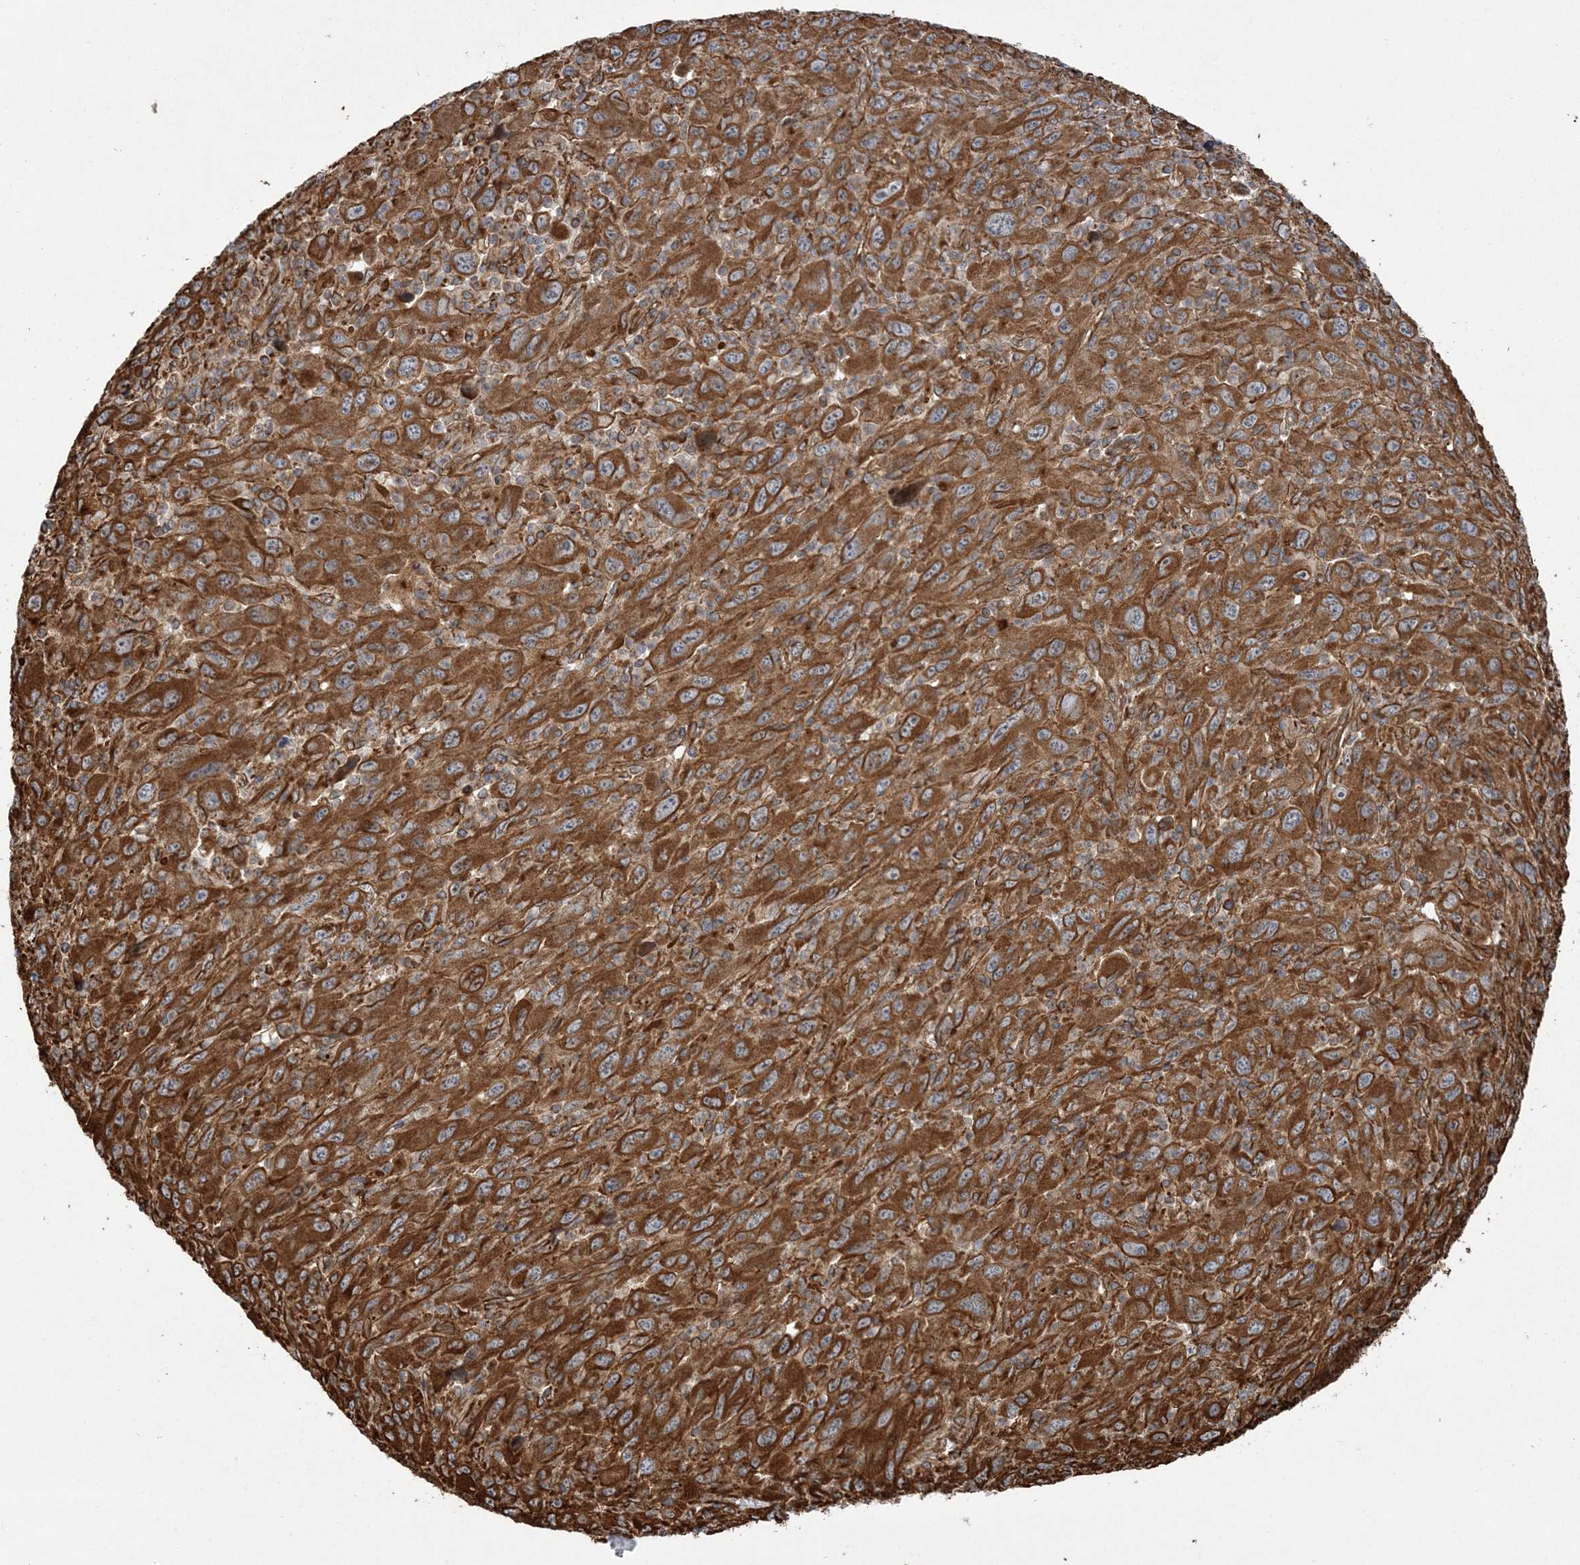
{"staining": {"intensity": "strong", "quantity": ">75%", "location": "cytoplasmic/membranous"}, "tissue": "melanoma", "cell_type": "Tumor cells", "image_type": "cancer", "snomed": [{"axis": "morphology", "description": "Malignant melanoma, Metastatic site"}, {"axis": "topography", "description": "Skin"}], "caption": "Immunohistochemistry staining of melanoma, which exhibits high levels of strong cytoplasmic/membranous expression in approximately >75% of tumor cells indicating strong cytoplasmic/membranous protein positivity. The staining was performed using DAB (3,3'-diaminobenzidine) (brown) for protein detection and nuclei were counterstained in hematoxylin (blue).", "gene": "FAM114A2", "patient": {"sex": "female", "age": 56}}